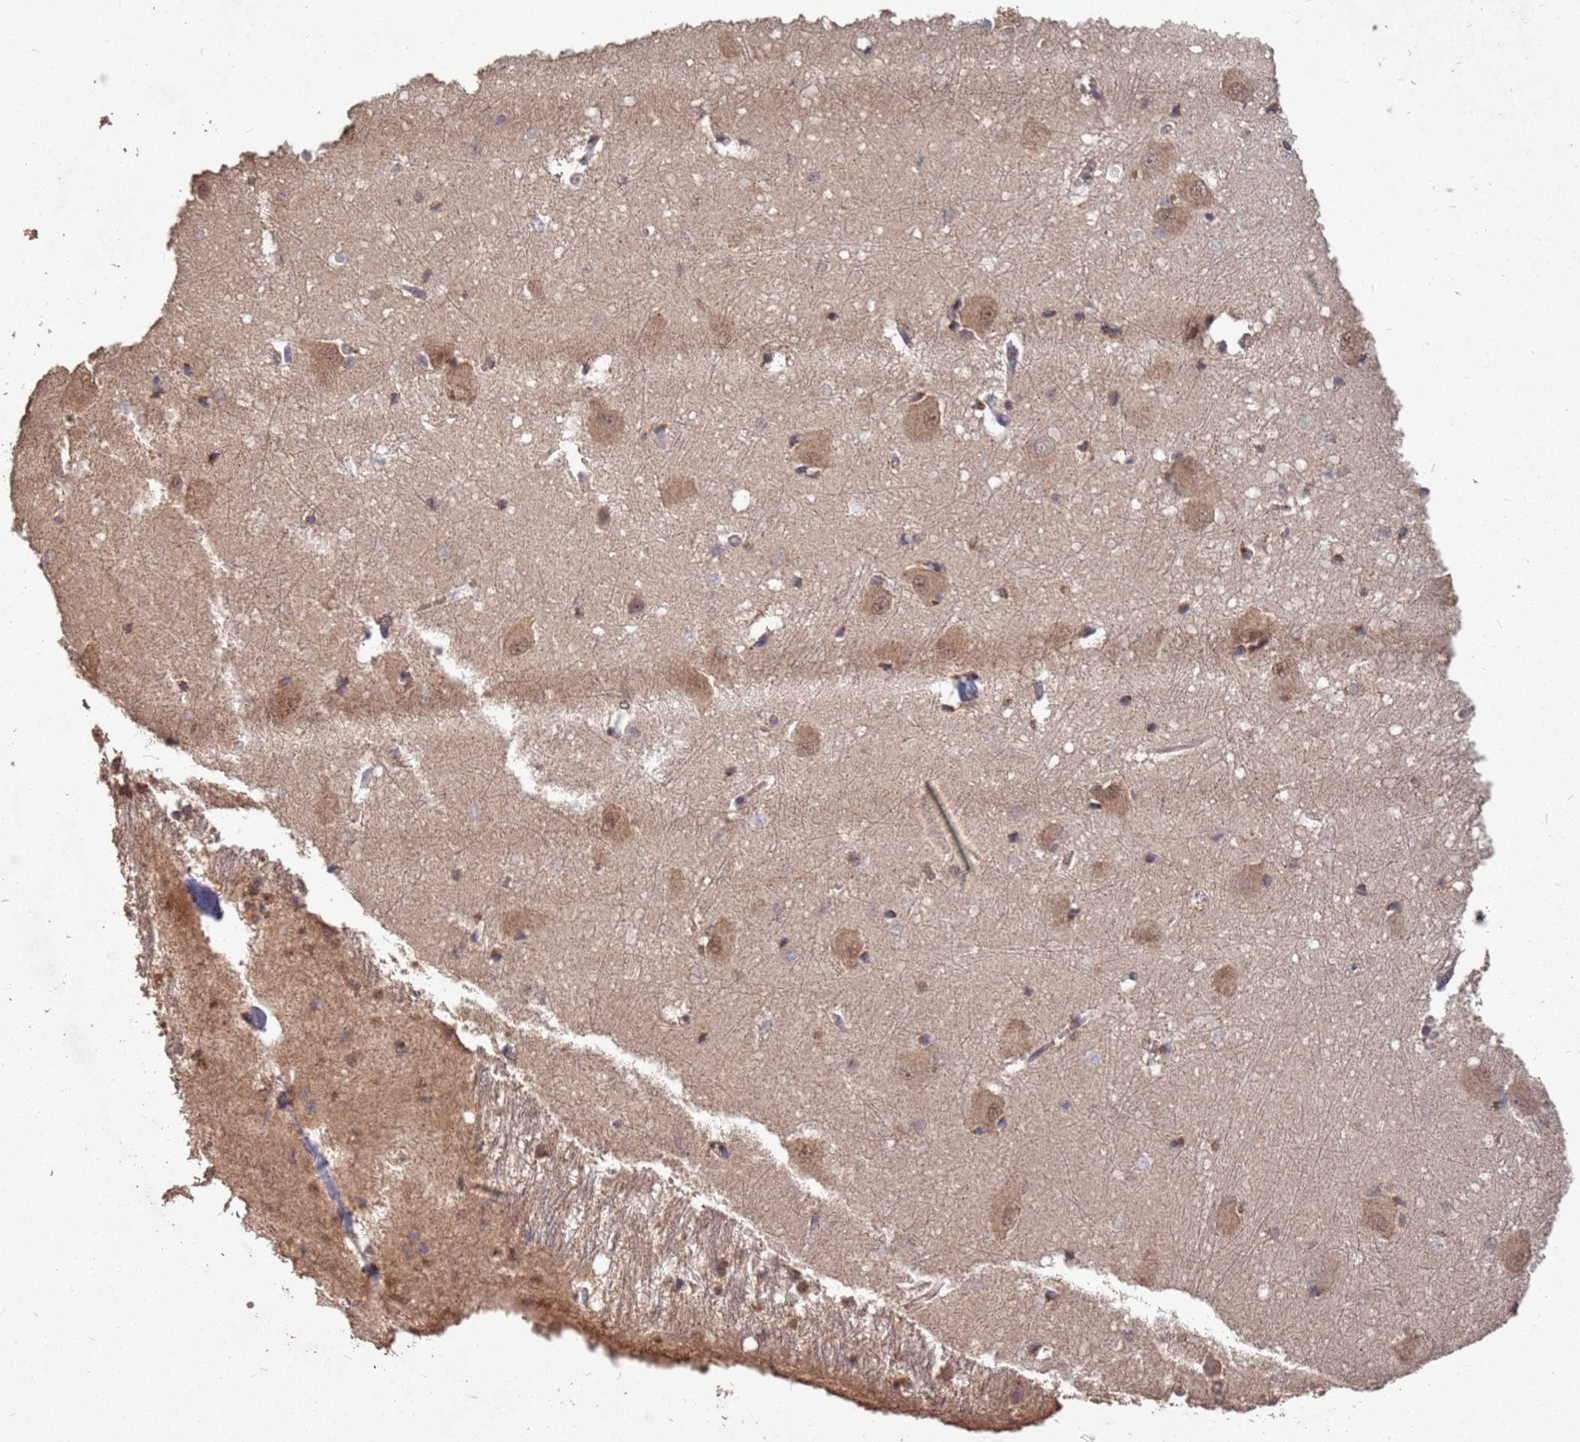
{"staining": {"intensity": "moderate", "quantity": "<25%", "location": "cytoplasmic/membranous,nuclear"}, "tissue": "caudate", "cell_type": "Glial cells", "image_type": "normal", "snomed": [{"axis": "morphology", "description": "Normal tissue, NOS"}, {"axis": "topography", "description": "Lateral ventricle wall"}], "caption": "Caudate stained for a protein demonstrates moderate cytoplasmic/membranous,nuclear positivity in glial cells. Nuclei are stained in blue.", "gene": "PRORP", "patient": {"sex": "male", "age": 37}}